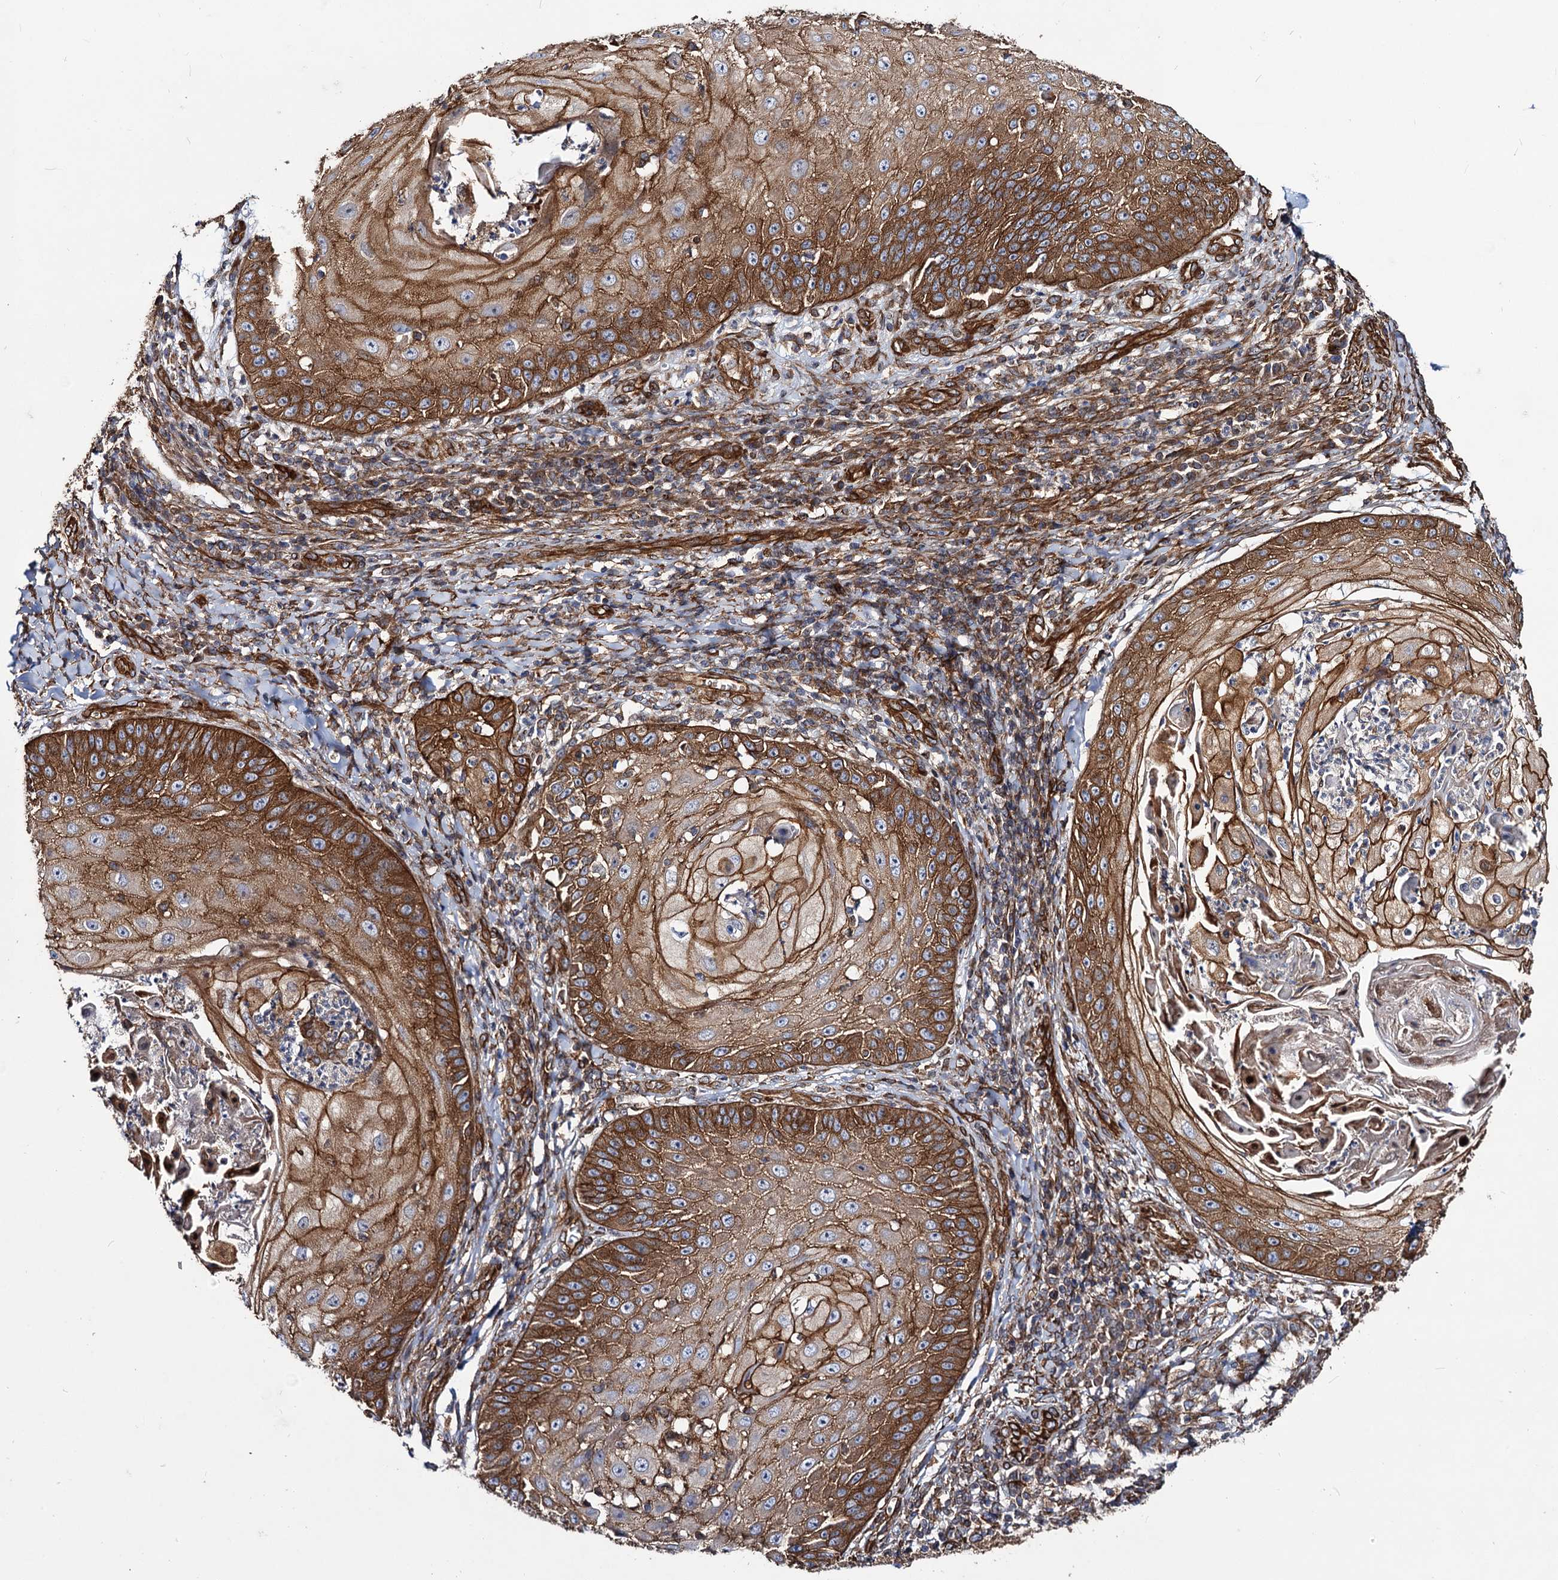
{"staining": {"intensity": "strong", "quantity": ">75%", "location": "cytoplasmic/membranous"}, "tissue": "skin cancer", "cell_type": "Tumor cells", "image_type": "cancer", "snomed": [{"axis": "morphology", "description": "Squamous cell carcinoma, NOS"}, {"axis": "topography", "description": "Skin"}], "caption": "Protein staining of squamous cell carcinoma (skin) tissue shows strong cytoplasmic/membranous staining in about >75% of tumor cells.", "gene": "CIP2A", "patient": {"sex": "male", "age": 70}}